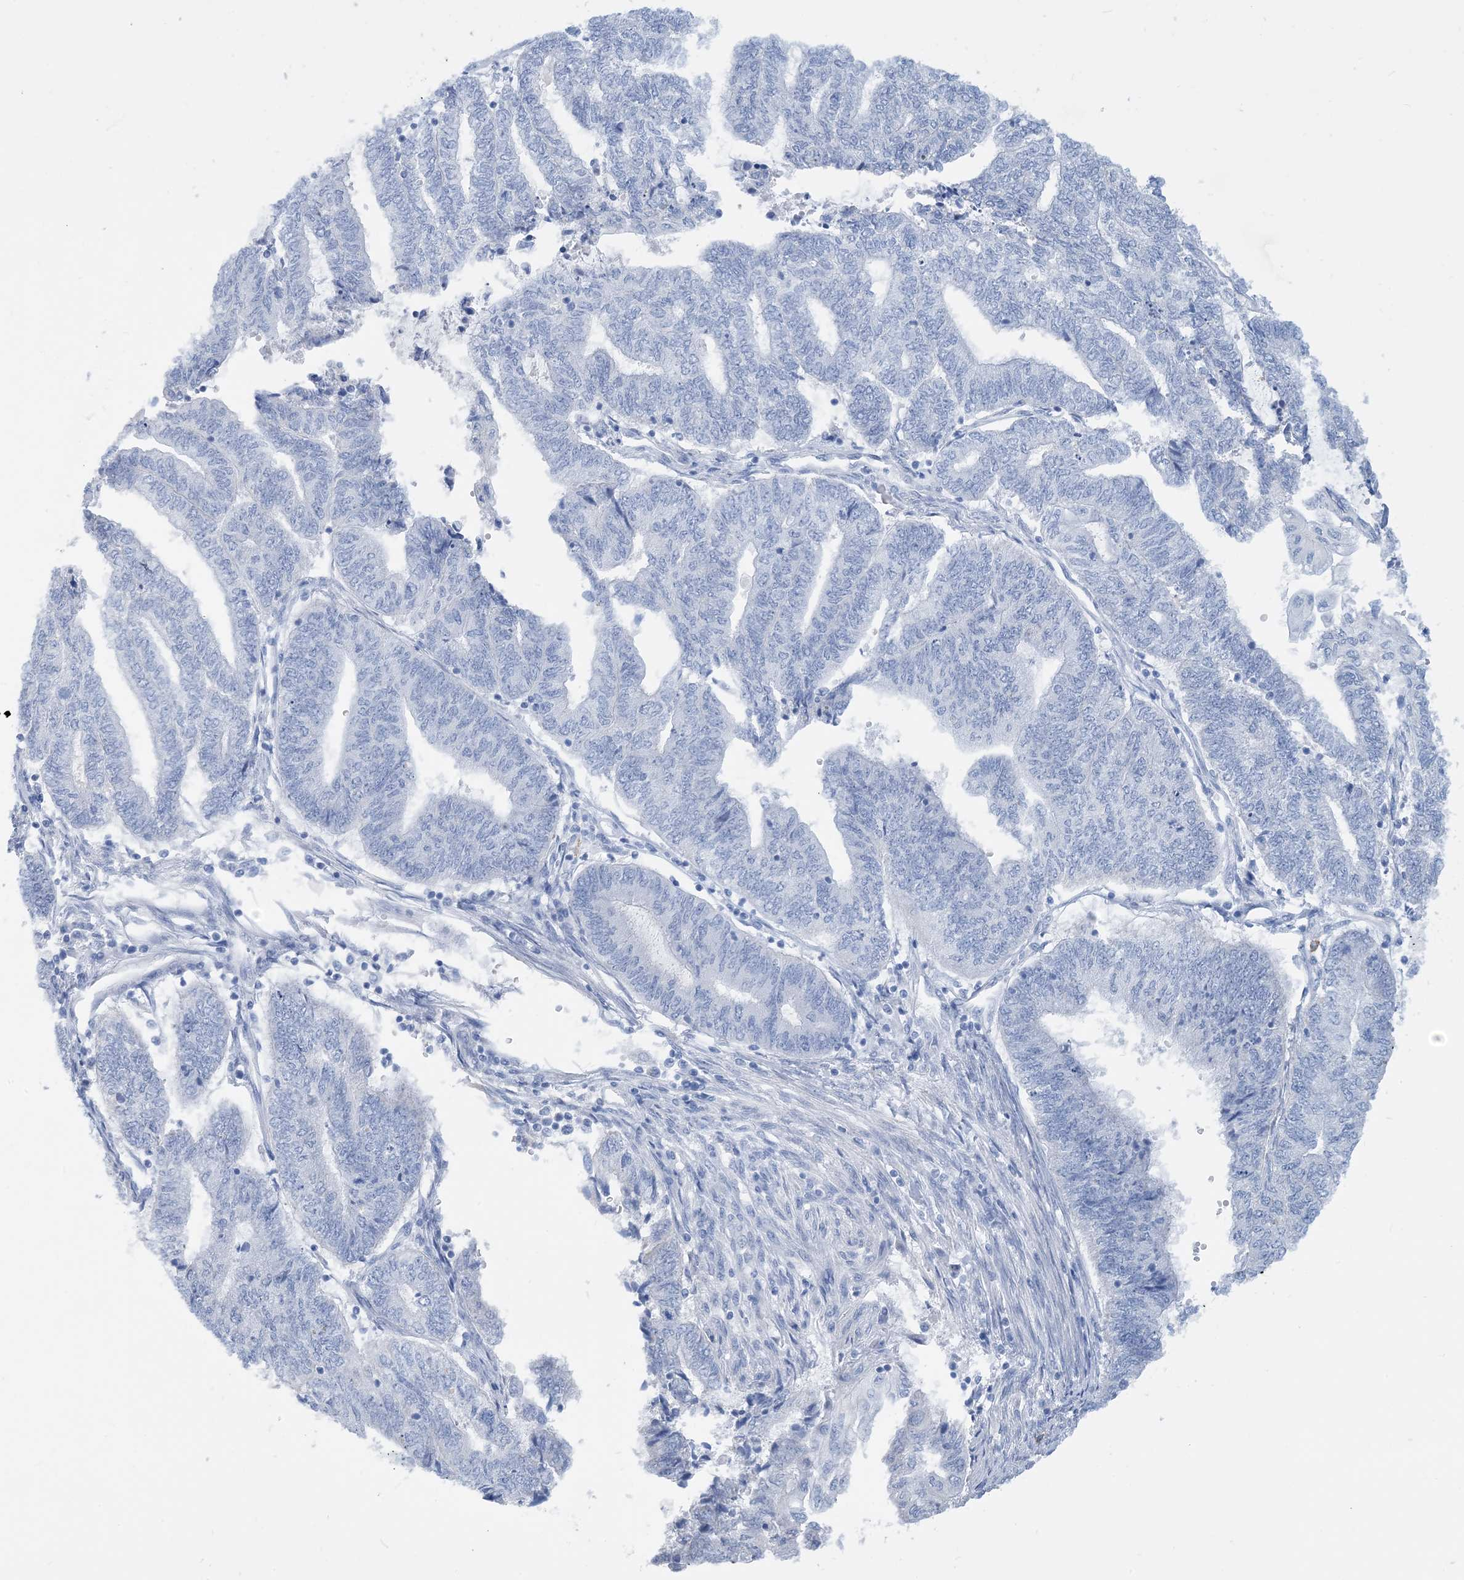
{"staining": {"intensity": "moderate", "quantity": "<25%", "location": "cytoplasmic/membranous"}, "tissue": "endometrial cancer", "cell_type": "Tumor cells", "image_type": "cancer", "snomed": [{"axis": "morphology", "description": "Adenocarcinoma, NOS"}, {"axis": "topography", "description": "Uterus"}, {"axis": "topography", "description": "Endometrium"}], "caption": "Moderate cytoplasmic/membranous protein staining is seen in about <25% of tumor cells in endometrial adenocarcinoma. (DAB = brown stain, brightfield microscopy at high magnification).", "gene": "PCDHGA1", "patient": {"sex": "female", "age": 70}}